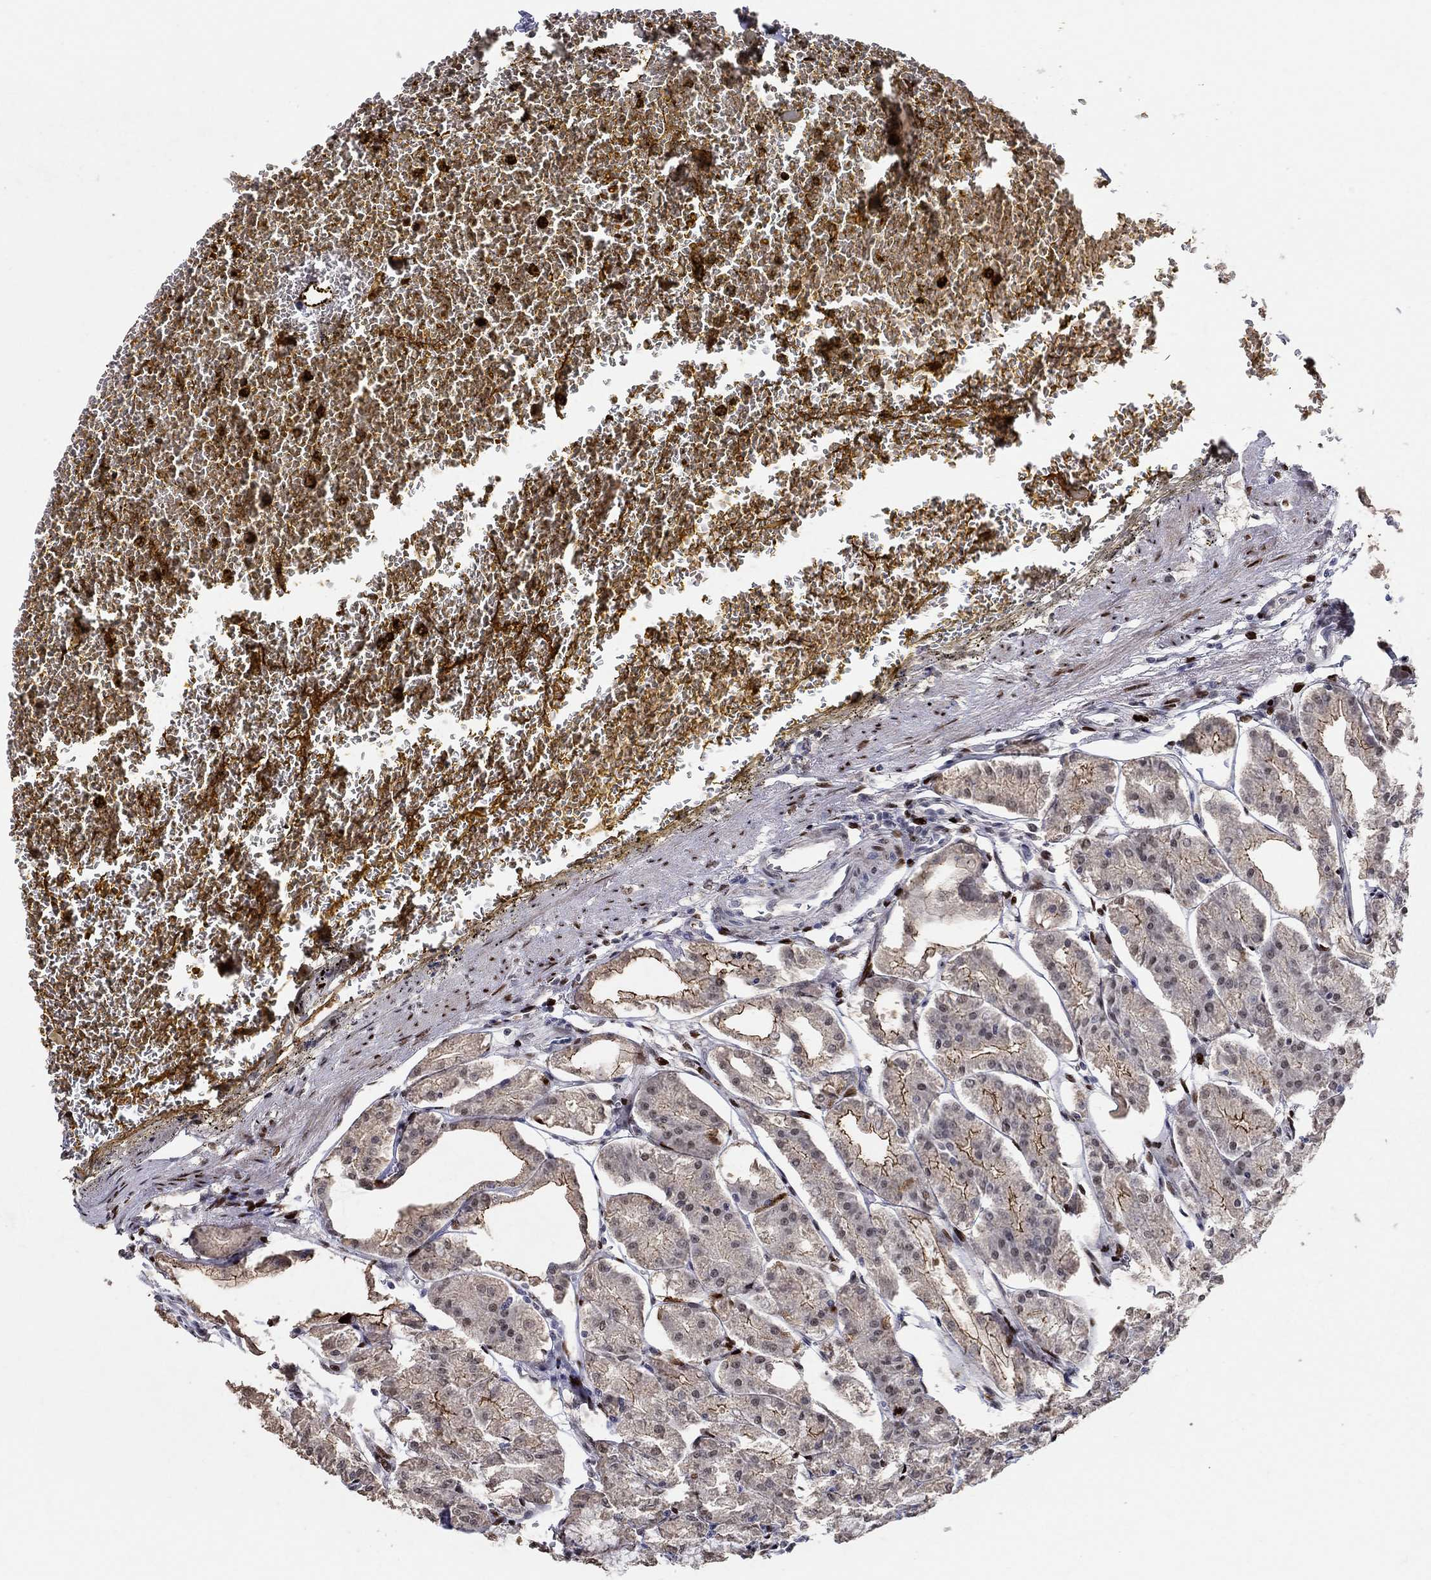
{"staining": {"intensity": "strong", "quantity": "<25%", "location": "cytoplasmic/membranous,nuclear"}, "tissue": "stomach", "cell_type": "Glandular cells", "image_type": "normal", "snomed": [{"axis": "morphology", "description": "Normal tissue, NOS"}, {"axis": "topography", "description": "Stomach, lower"}], "caption": "DAB (3,3'-diaminobenzidine) immunohistochemical staining of normal stomach shows strong cytoplasmic/membranous,nuclear protein staining in approximately <25% of glandular cells.", "gene": "RAPGEF5", "patient": {"sex": "male", "age": 71}}